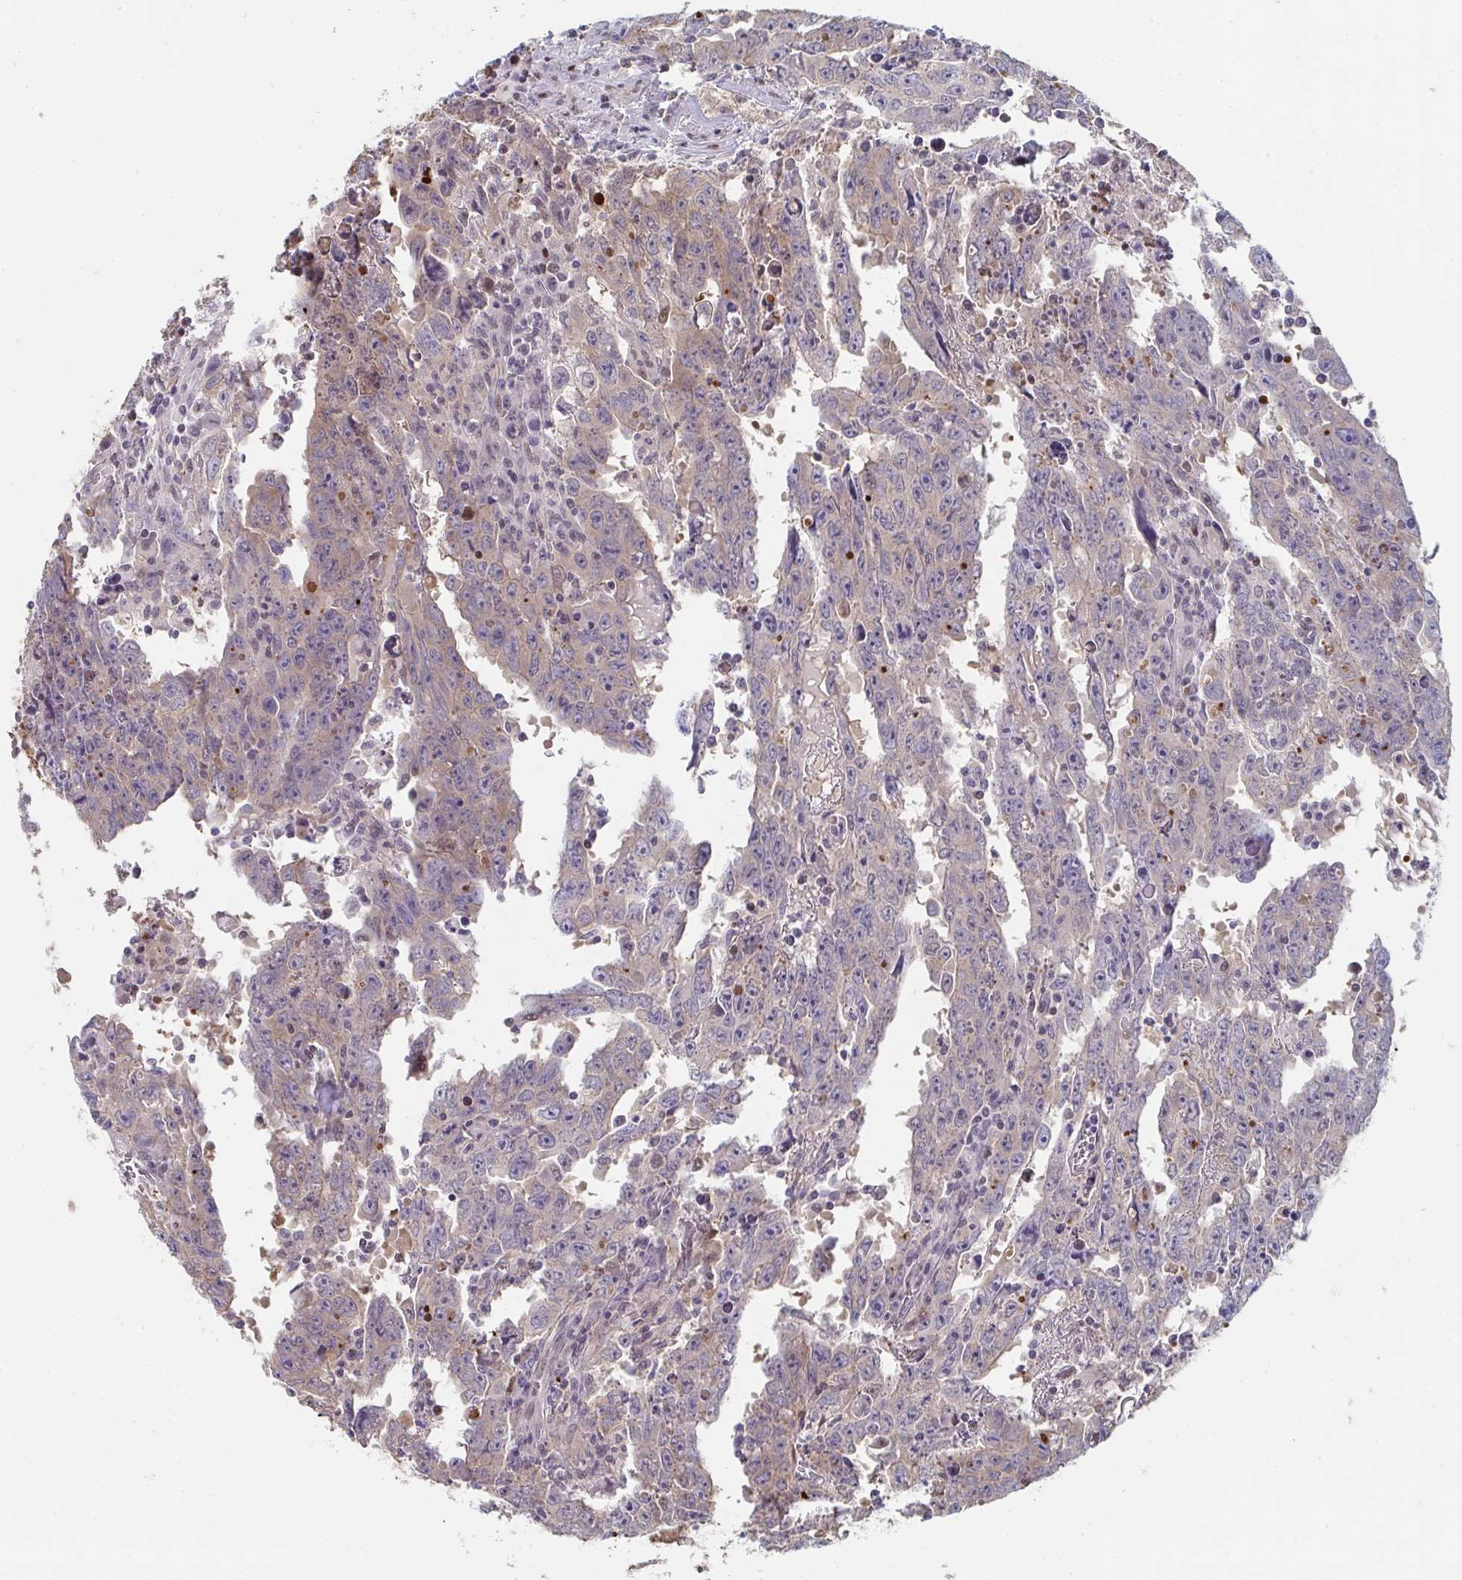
{"staining": {"intensity": "weak", "quantity": "<25%", "location": "cytoplasmic/membranous"}, "tissue": "testis cancer", "cell_type": "Tumor cells", "image_type": "cancer", "snomed": [{"axis": "morphology", "description": "Carcinoma, Embryonal, NOS"}, {"axis": "topography", "description": "Testis"}], "caption": "This photomicrograph is of testis cancer (embryonal carcinoma) stained with IHC to label a protein in brown with the nuclei are counter-stained blue. There is no positivity in tumor cells. (Stains: DAB (3,3'-diaminobenzidine) immunohistochemistry (IHC) with hematoxylin counter stain, Microscopy: brightfield microscopy at high magnification).", "gene": "ACD", "patient": {"sex": "male", "age": 22}}